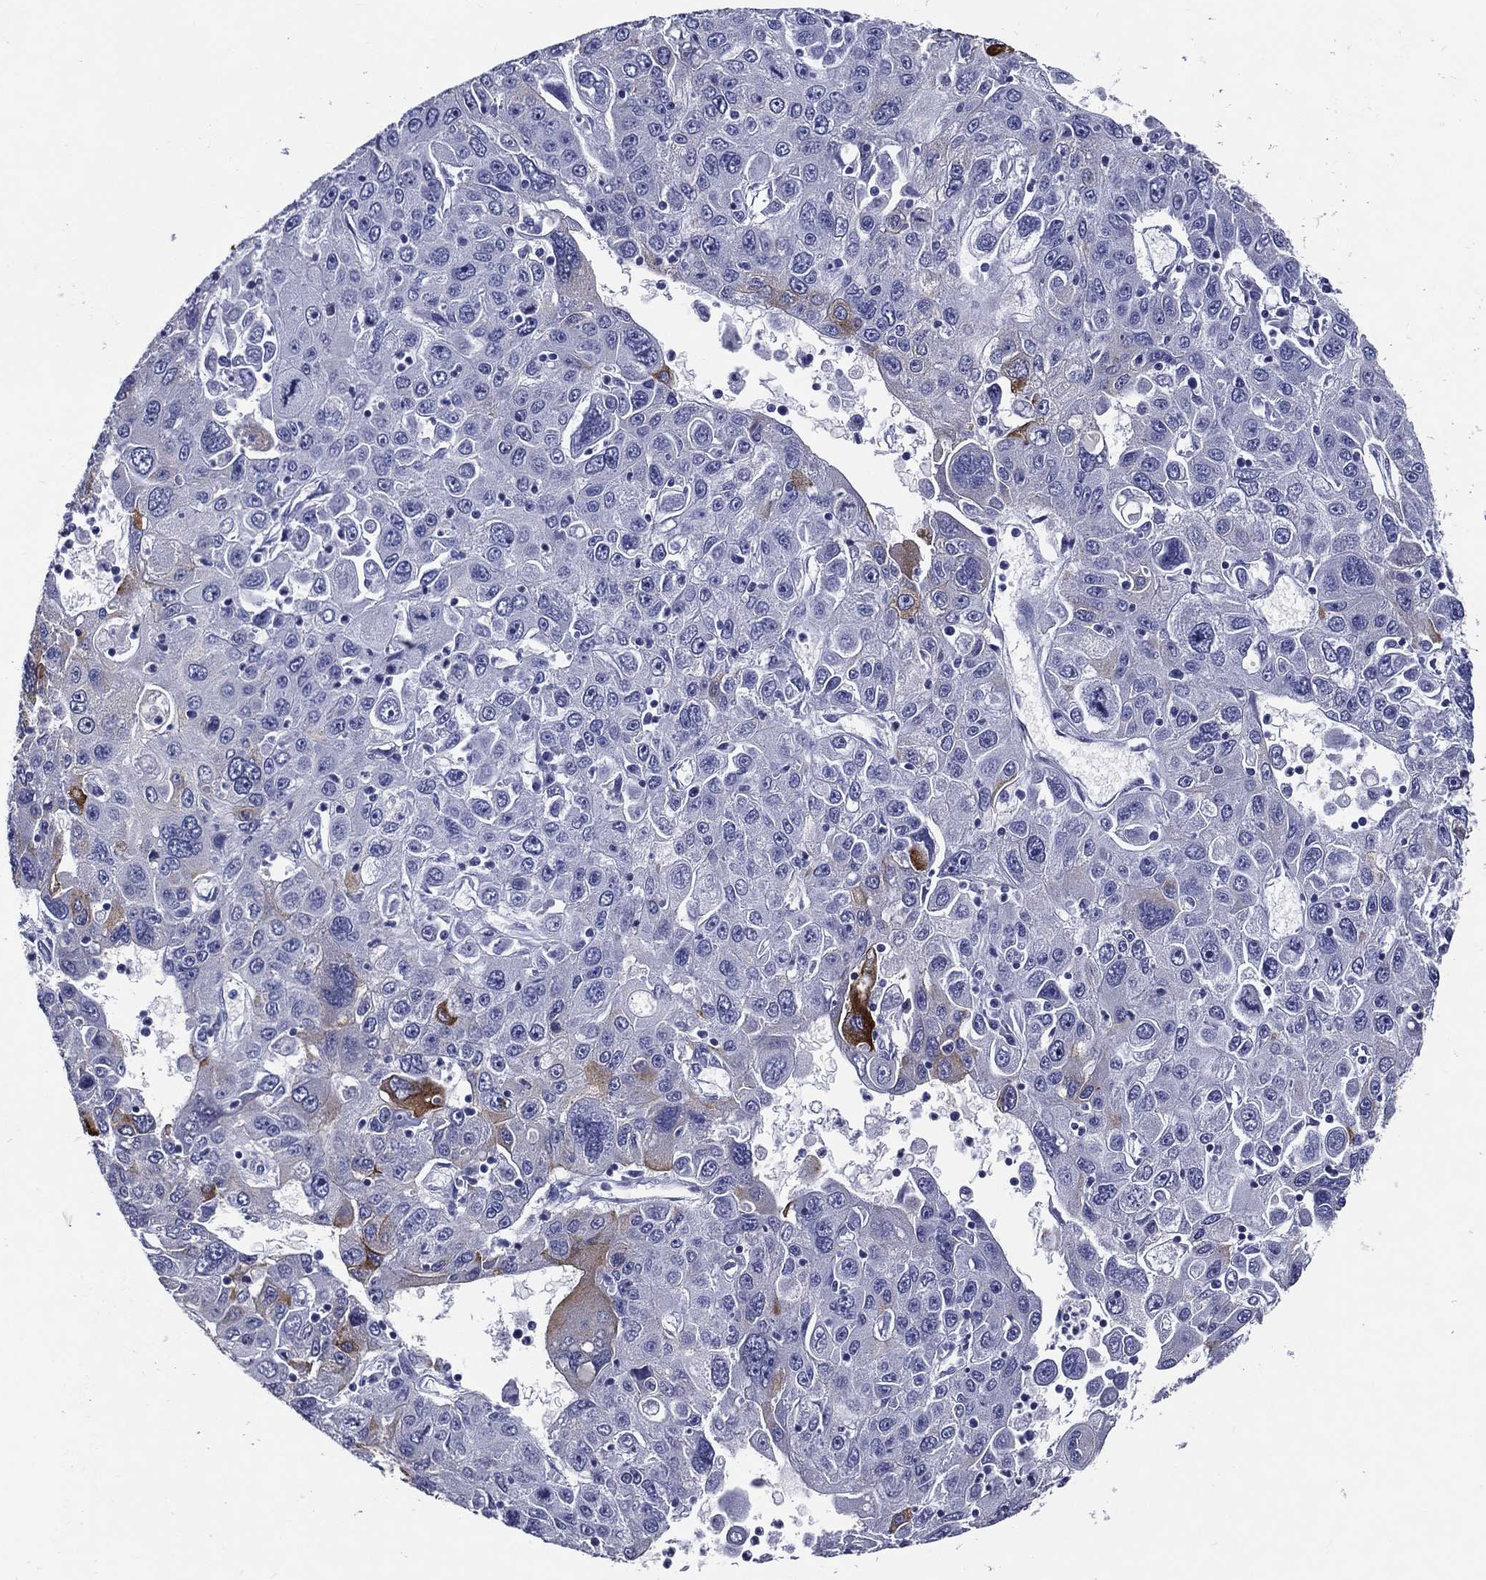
{"staining": {"intensity": "moderate", "quantity": "<25%", "location": "cytoplasmic/membranous"}, "tissue": "stomach cancer", "cell_type": "Tumor cells", "image_type": "cancer", "snomed": [{"axis": "morphology", "description": "Adenocarcinoma, NOS"}, {"axis": "topography", "description": "Stomach"}], "caption": "Tumor cells display low levels of moderate cytoplasmic/membranous staining in about <25% of cells in human stomach adenocarcinoma.", "gene": "ACE2", "patient": {"sex": "male", "age": 56}}